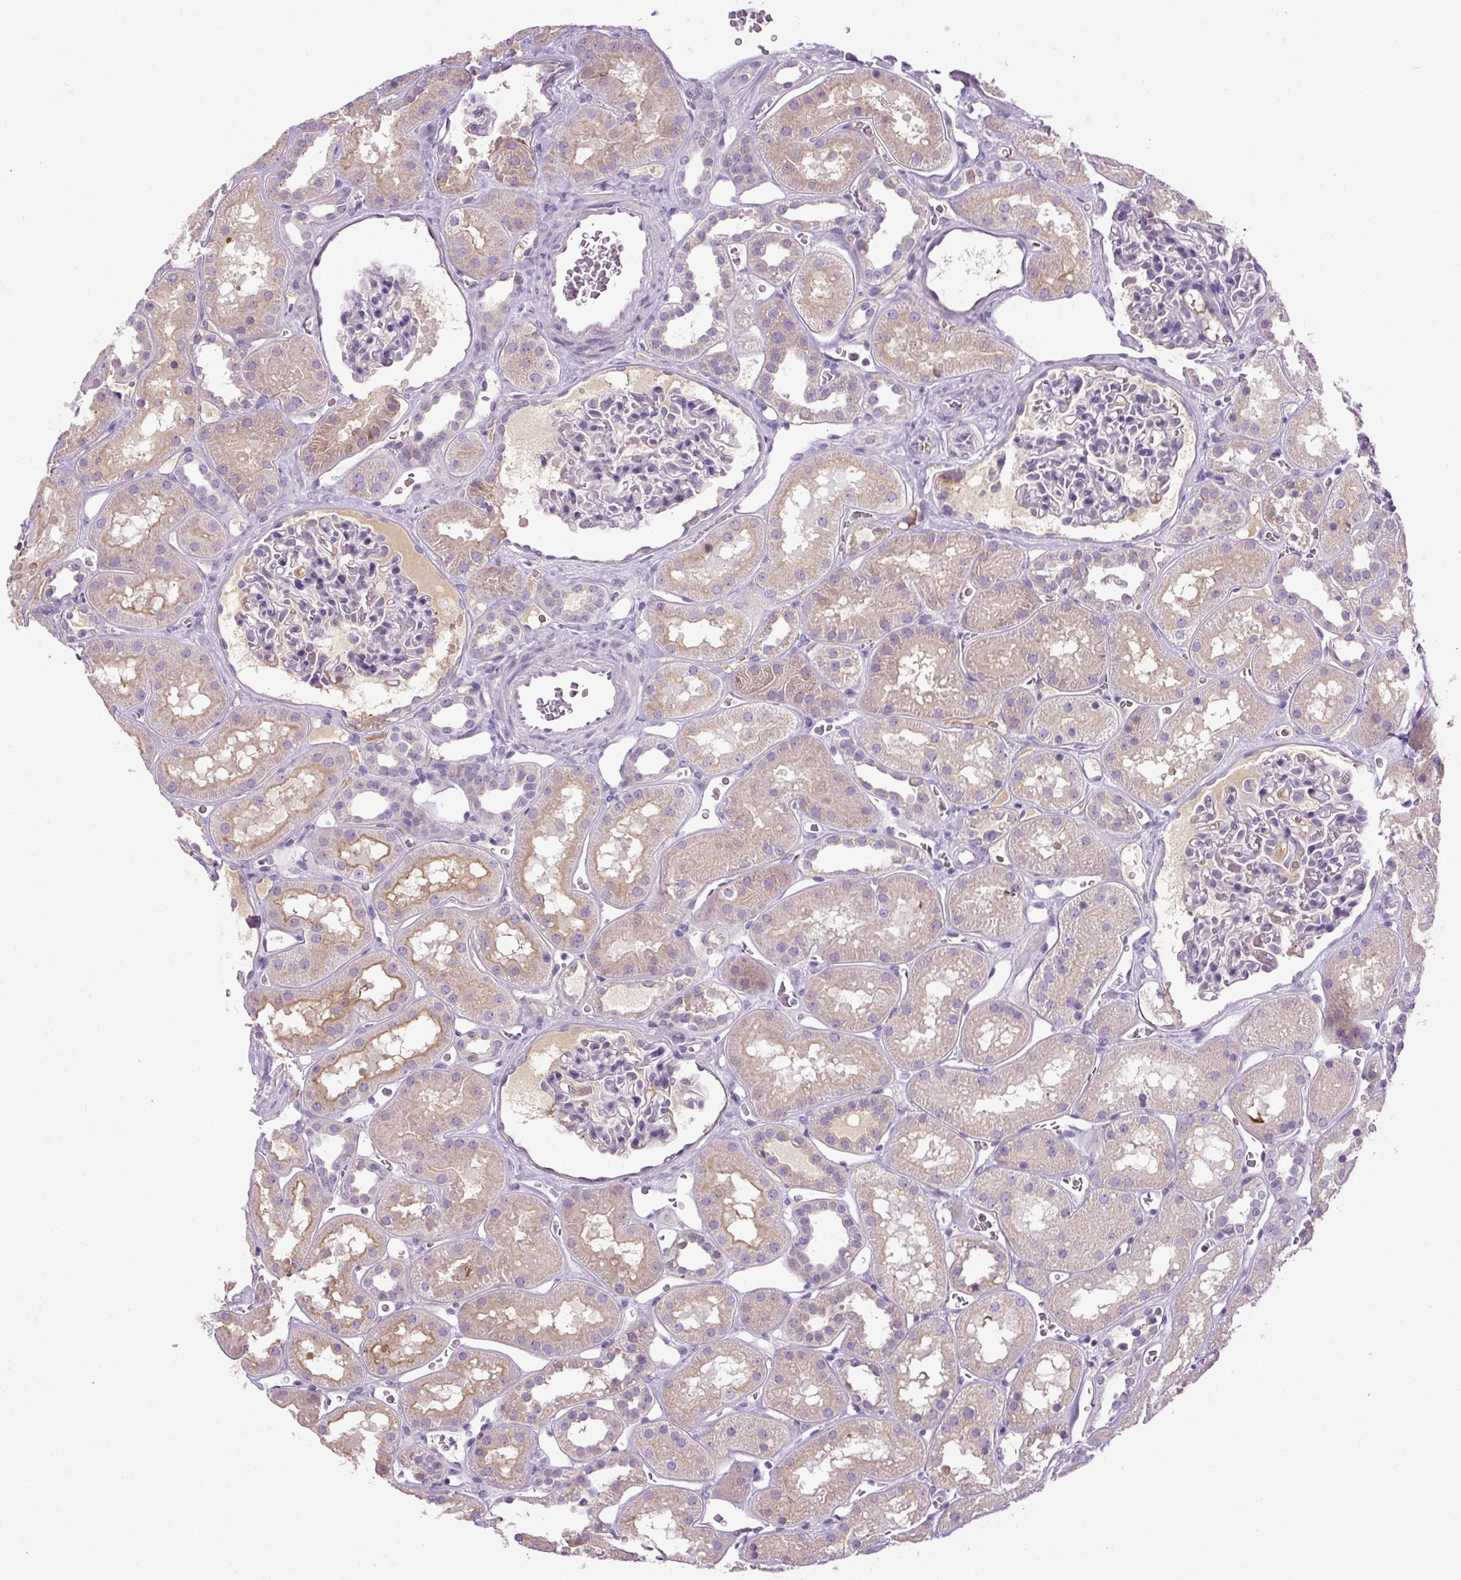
{"staining": {"intensity": "negative", "quantity": "none", "location": "none"}, "tissue": "kidney", "cell_type": "Cells in glomeruli", "image_type": "normal", "snomed": [{"axis": "morphology", "description": "Normal tissue, NOS"}, {"axis": "topography", "description": "Kidney"}], "caption": "The immunohistochemistry histopathology image has no significant expression in cells in glomeruli of kidney.", "gene": "ARRDC2", "patient": {"sex": "female", "age": 41}}